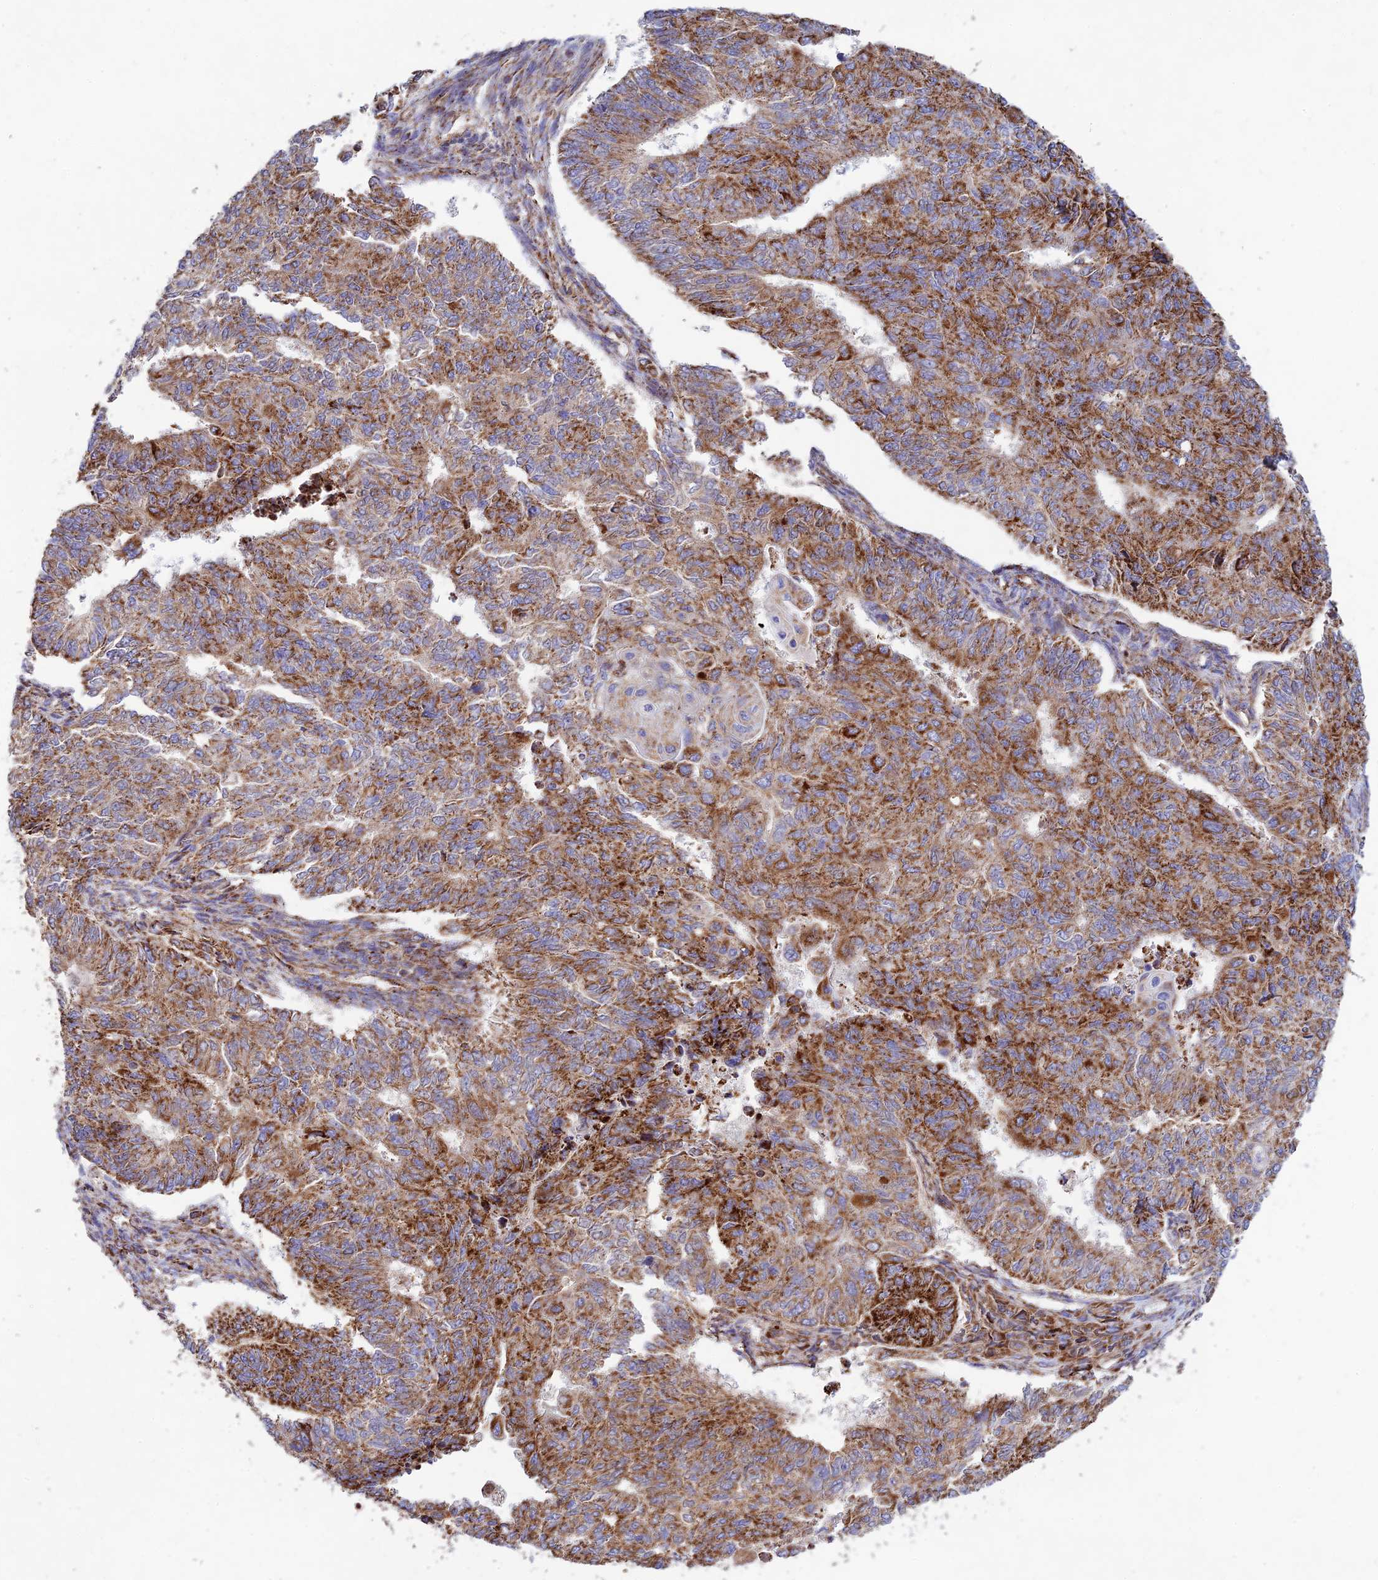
{"staining": {"intensity": "strong", "quantity": ">75%", "location": "cytoplasmic/membranous"}, "tissue": "endometrial cancer", "cell_type": "Tumor cells", "image_type": "cancer", "snomed": [{"axis": "morphology", "description": "Adenocarcinoma, NOS"}, {"axis": "topography", "description": "Endometrium"}], "caption": "A brown stain labels strong cytoplasmic/membranous expression of a protein in human endometrial cancer tumor cells. Immunohistochemistry (ihc) stains the protein in brown and the nuclei are stained blue.", "gene": "KHDC3L", "patient": {"sex": "female", "age": 32}}